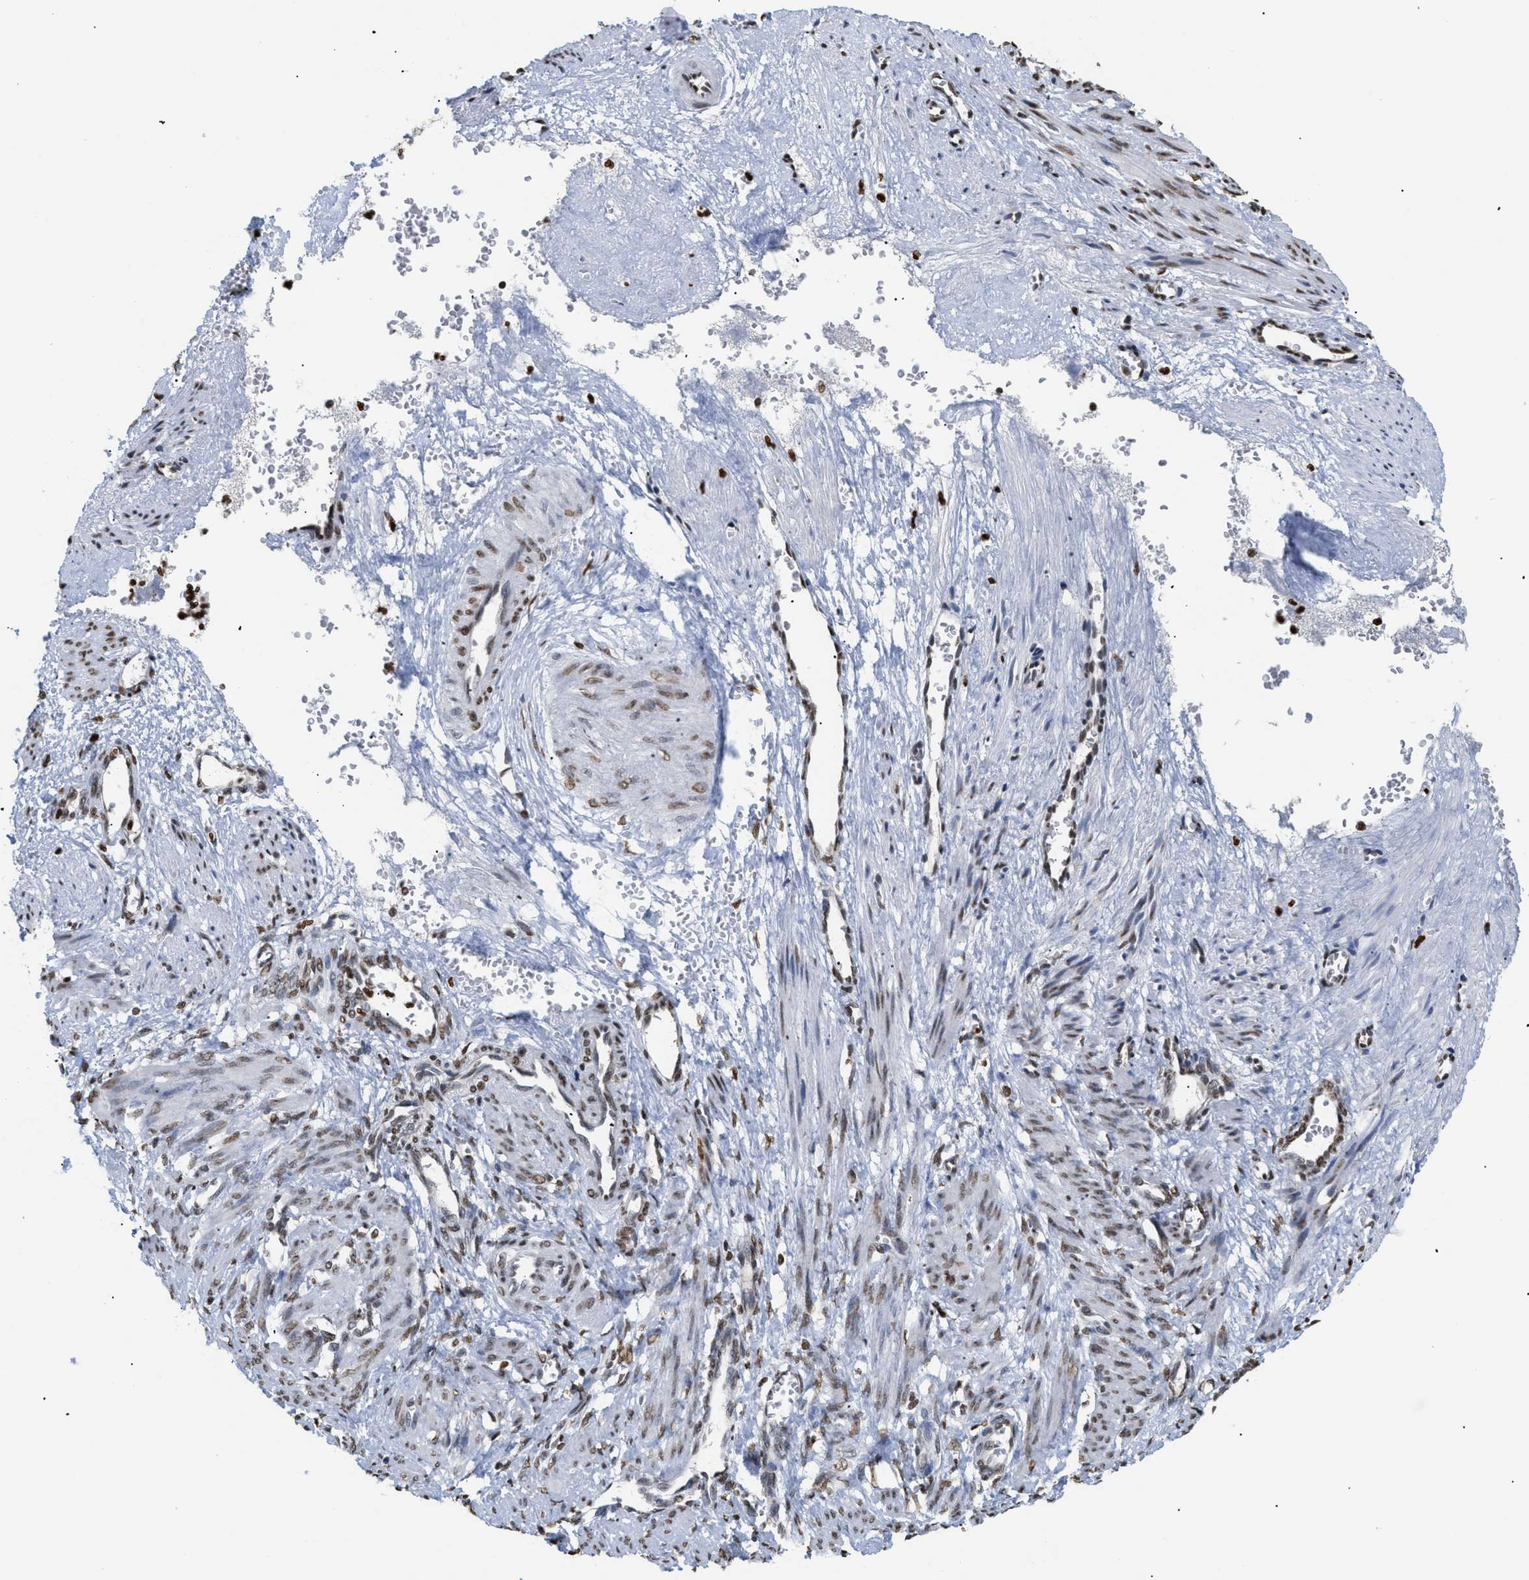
{"staining": {"intensity": "moderate", "quantity": ">75%", "location": "nuclear"}, "tissue": "smooth muscle", "cell_type": "Smooth muscle cells", "image_type": "normal", "snomed": [{"axis": "morphology", "description": "Normal tissue, NOS"}, {"axis": "topography", "description": "Endometrium"}], "caption": "Approximately >75% of smooth muscle cells in benign human smooth muscle reveal moderate nuclear protein expression as visualized by brown immunohistochemical staining.", "gene": "HMGN2", "patient": {"sex": "female", "age": 33}}